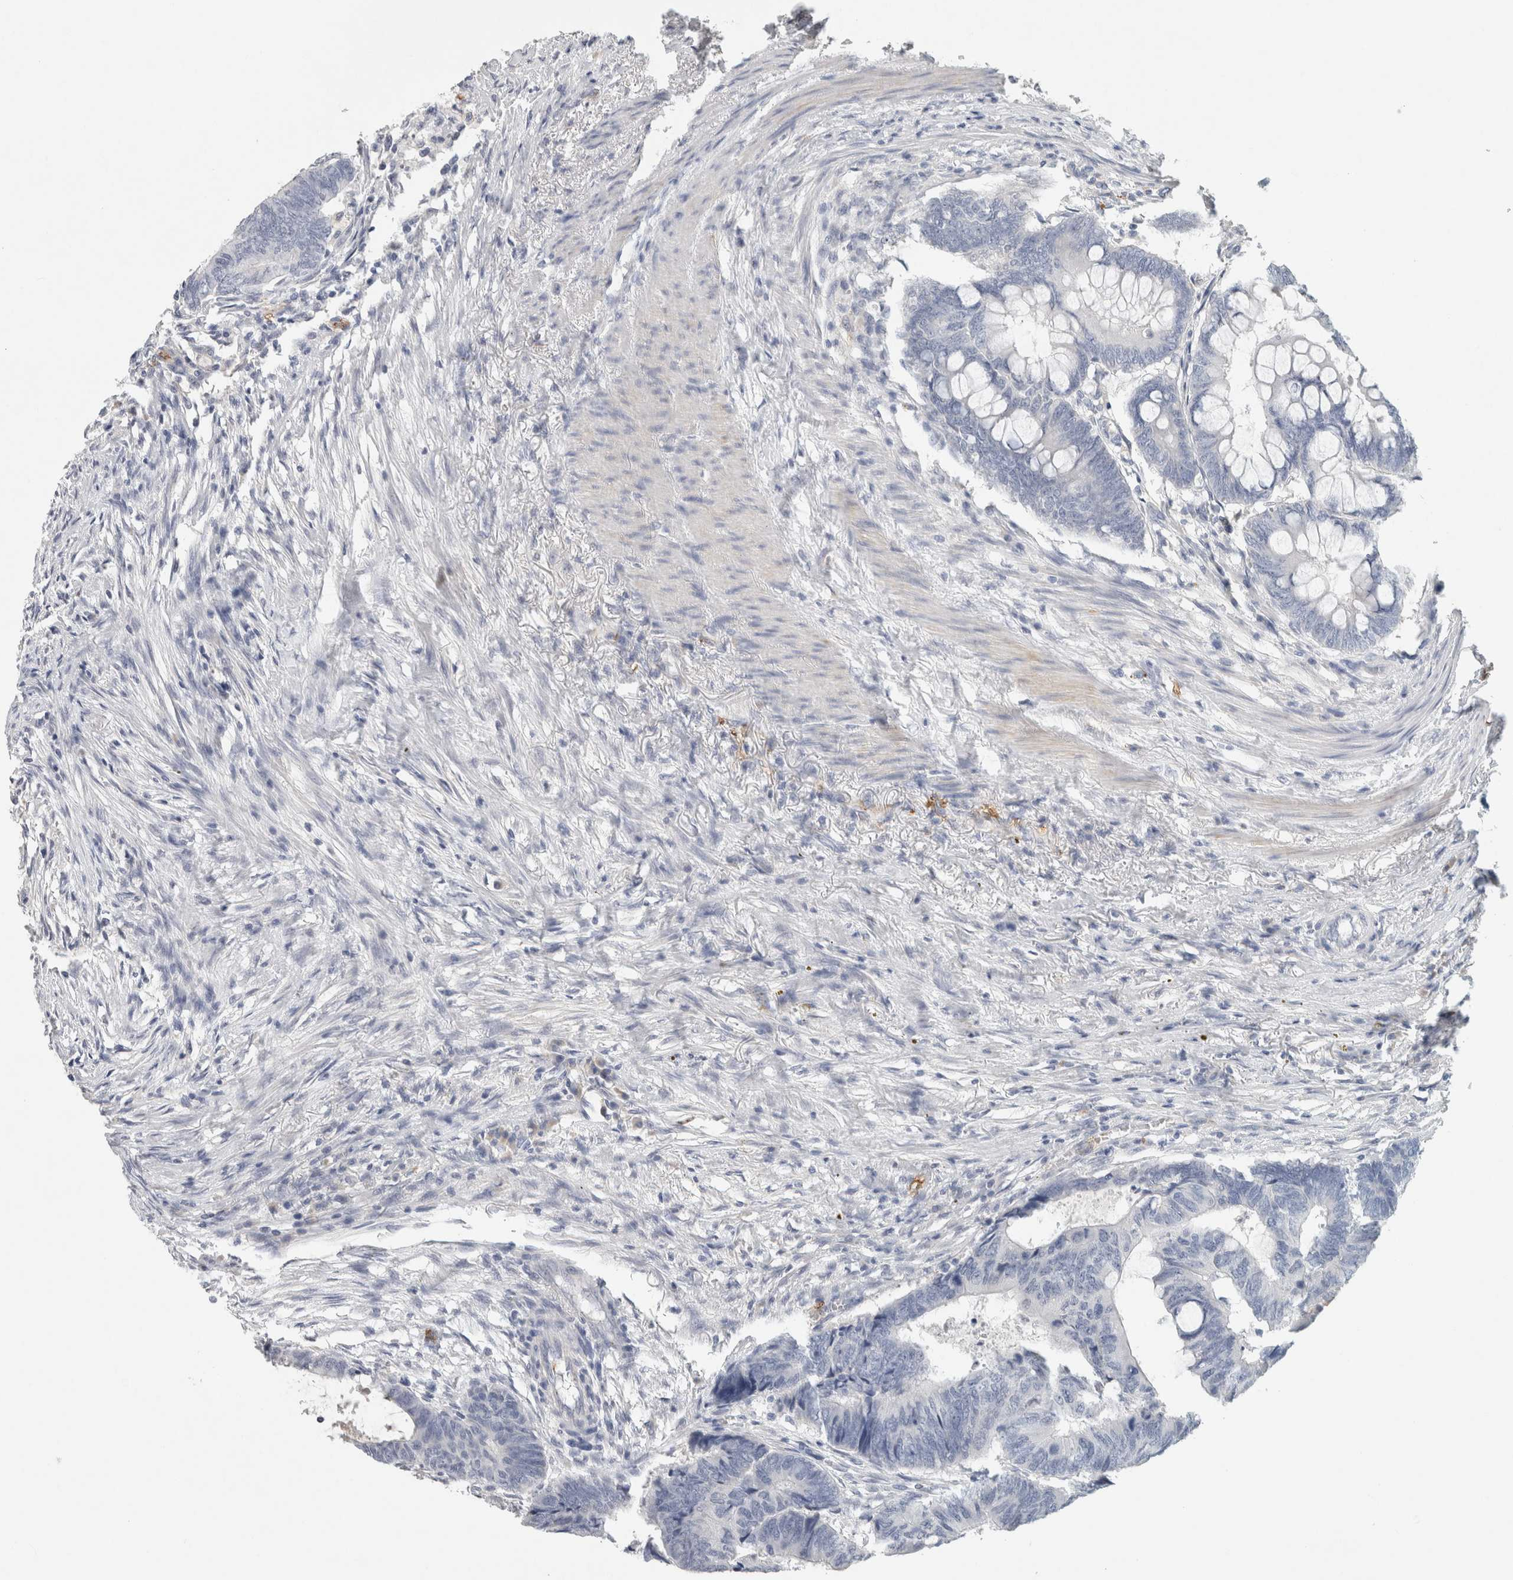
{"staining": {"intensity": "negative", "quantity": "none", "location": "none"}, "tissue": "colorectal cancer", "cell_type": "Tumor cells", "image_type": "cancer", "snomed": [{"axis": "morphology", "description": "Normal tissue, NOS"}, {"axis": "morphology", "description": "Adenocarcinoma, NOS"}, {"axis": "topography", "description": "Rectum"}, {"axis": "topography", "description": "Peripheral nerve tissue"}], "caption": "A high-resolution histopathology image shows immunohistochemistry (IHC) staining of colorectal adenocarcinoma, which demonstrates no significant expression in tumor cells. (Brightfield microscopy of DAB immunohistochemistry at high magnification).", "gene": "CD36", "patient": {"sex": "male", "age": 92}}